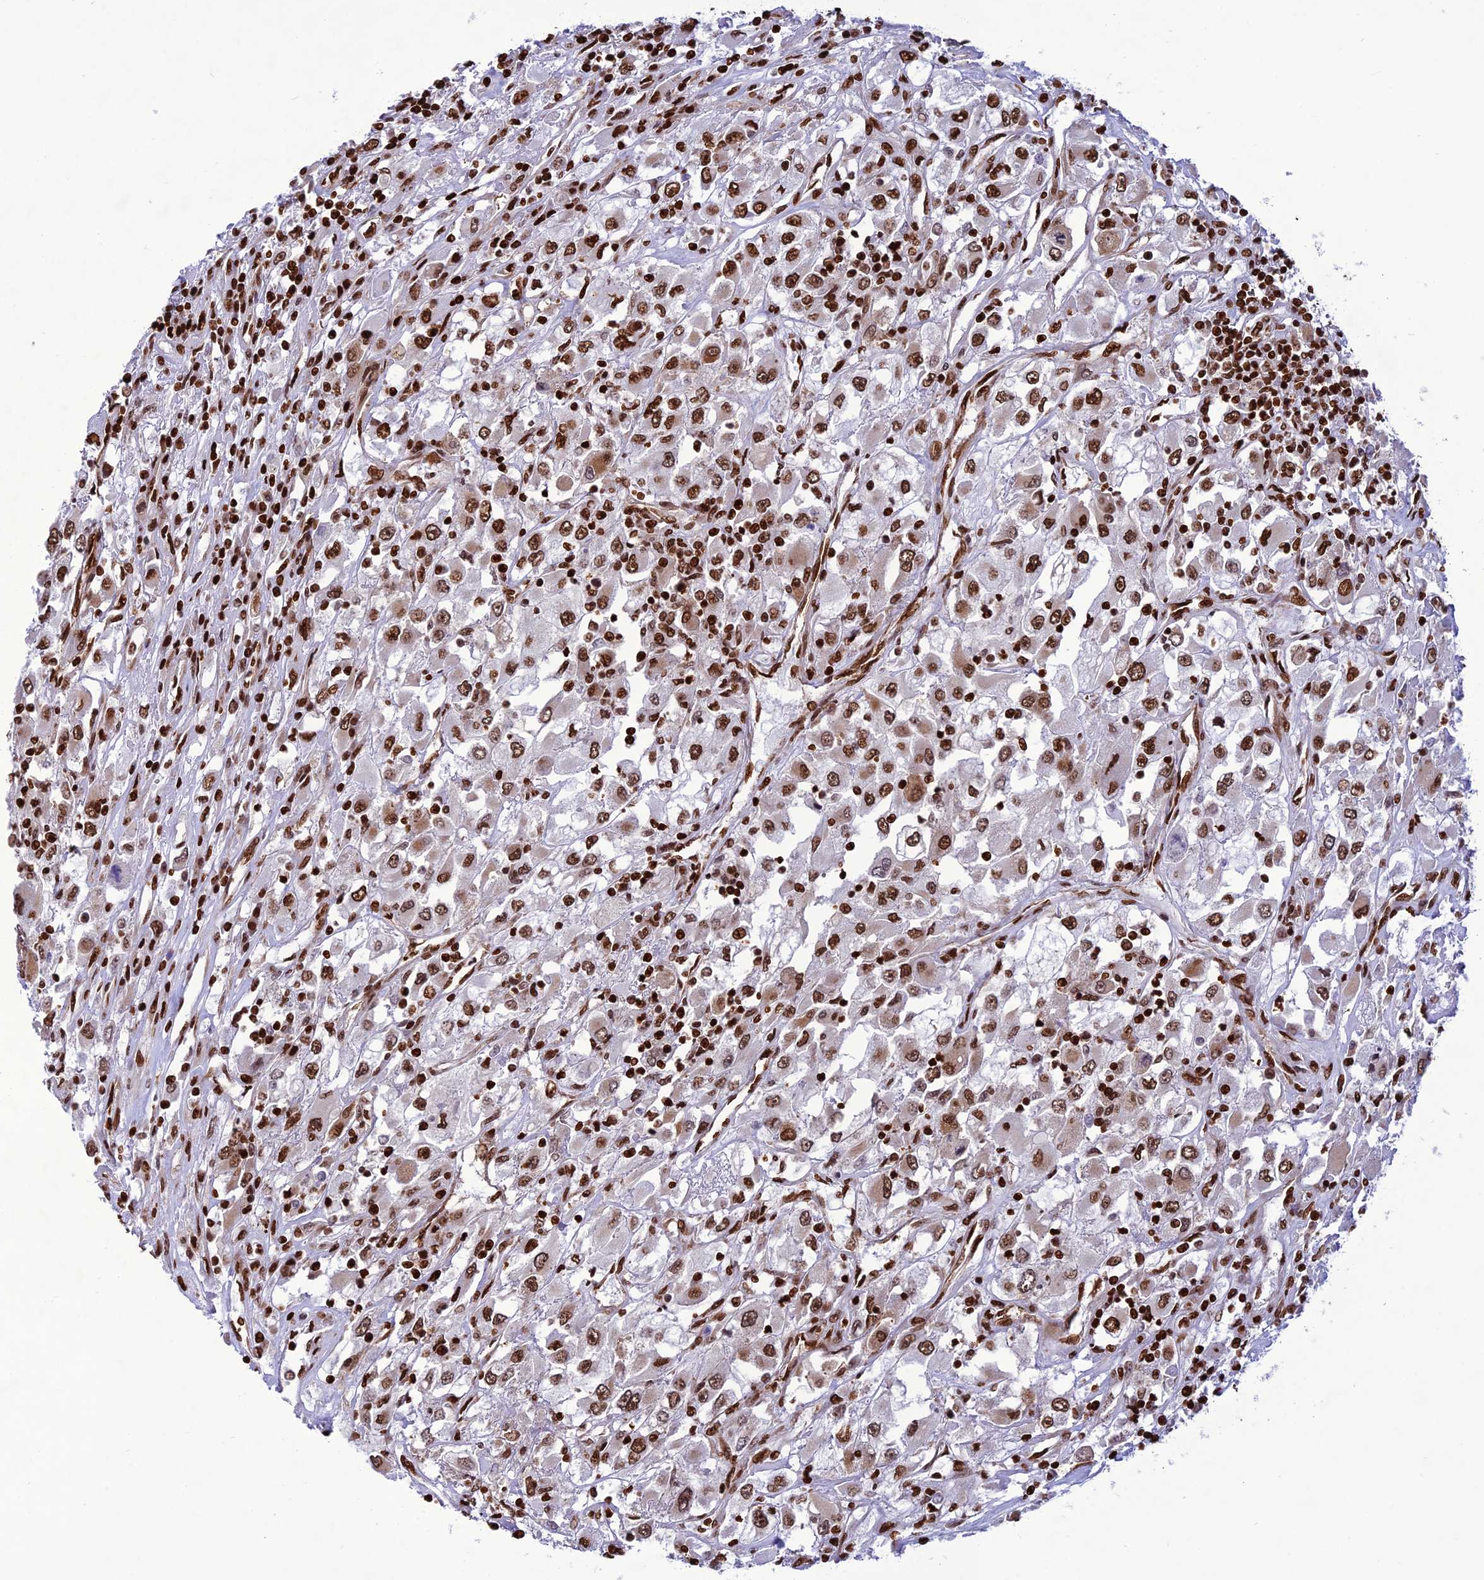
{"staining": {"intensity": "moderate", "quantity": ">75%", "location": "nuclear"}, "tissue": "renal cancer", "cell_type": "Tumor cells", "image_type": "cancer", "snomed": [{"axis": "morphology", "description": "Adenocarcinoma, NOS"}, {"axis": "topography", "description": "Kidney"}], "caption": "Renal adenocarcinoma stained for a protein displays moderate nuclear positivity in tumor cells. (Stains: DAB in brown, nuclei in blue, Microscopy: brightfield microscopy at high magnification).", "gene": "INO80E", "patient": {"sex": "female", "age": 52}}